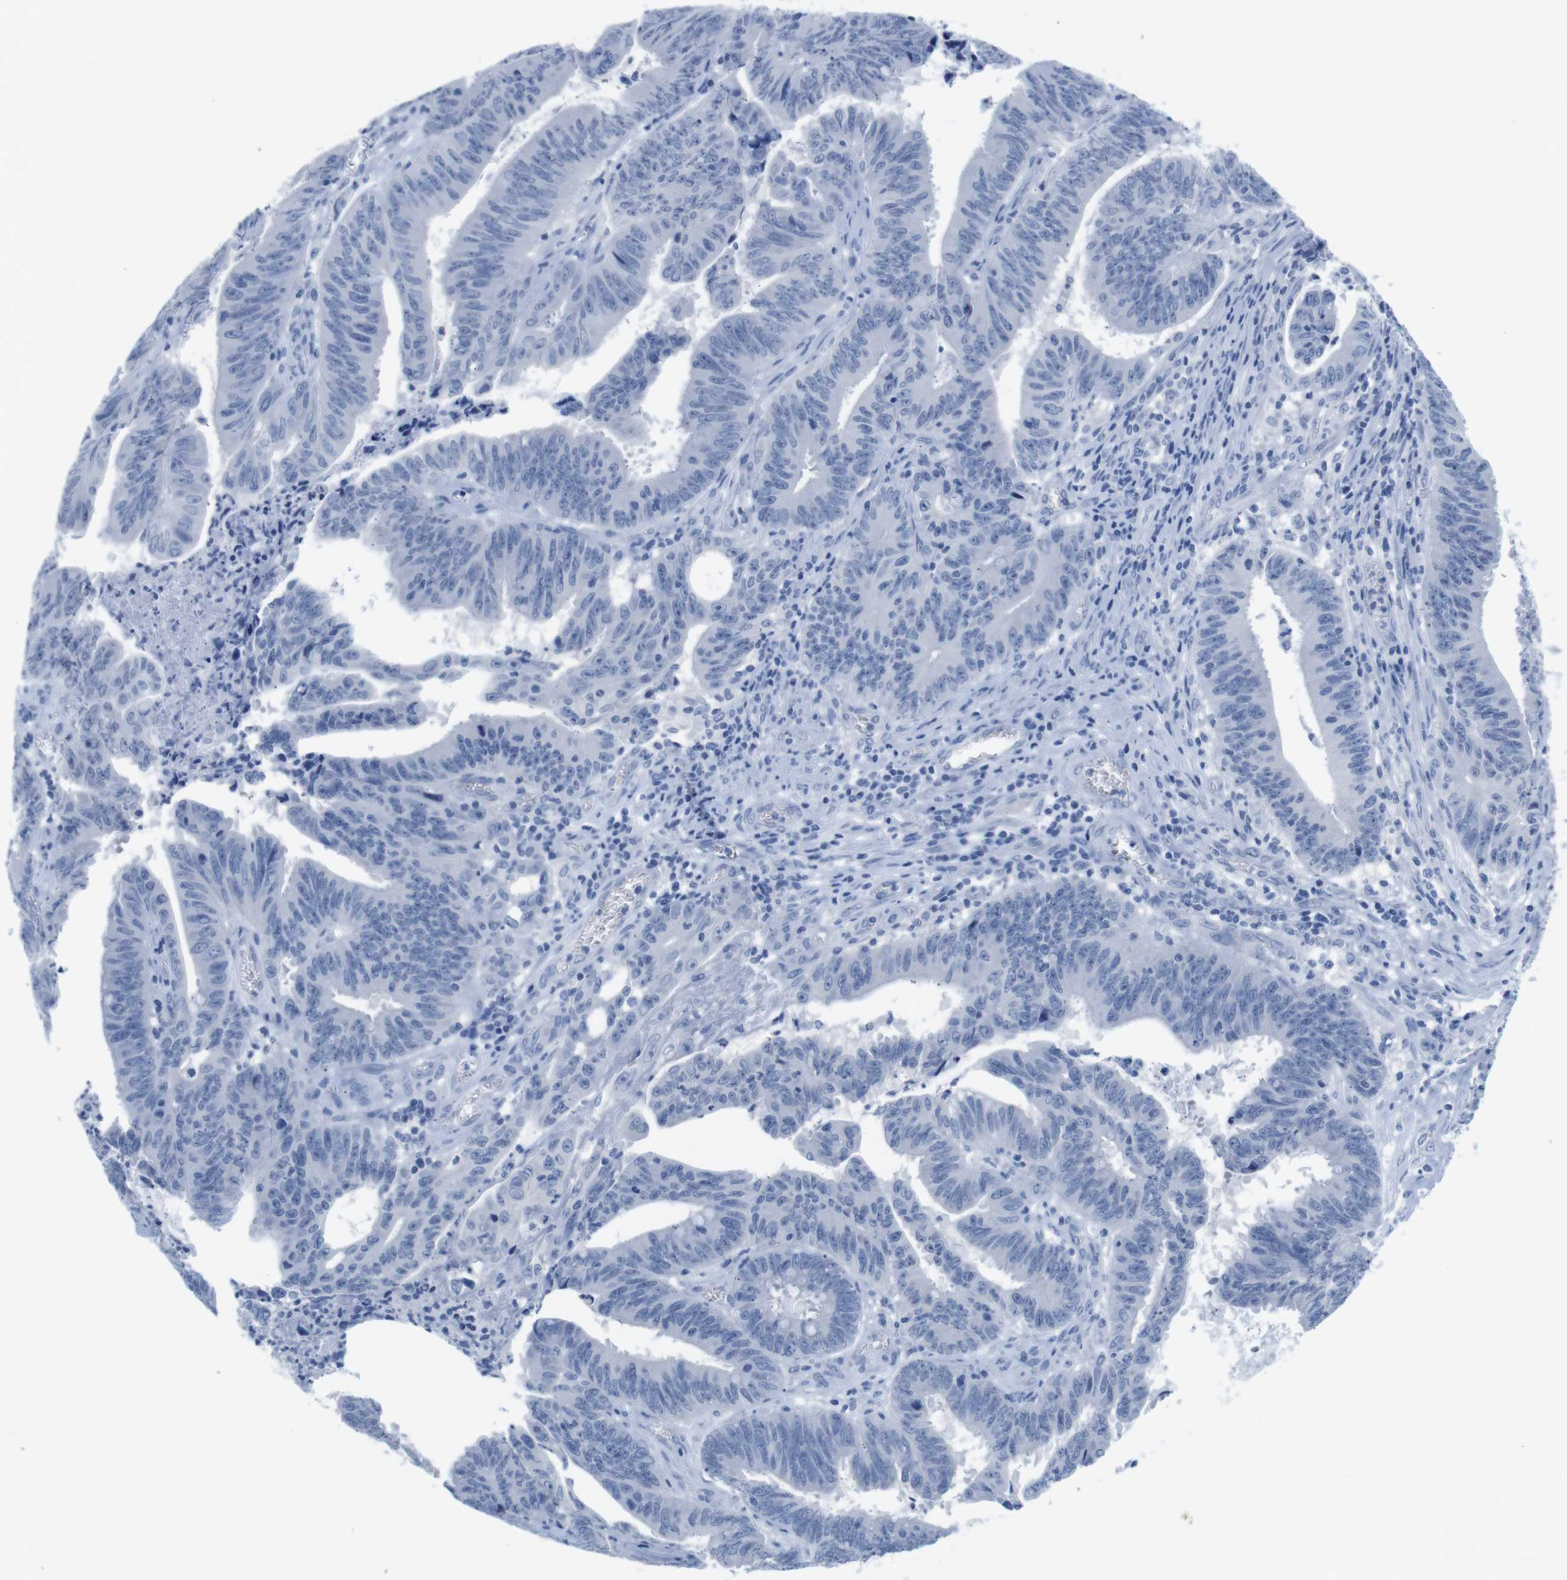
{"staining": {"intensity": "negative", "quantity": "none", "location": "none"}, "tissue": "colorectal cancer", "cell_type": "Tumor cells", "image_type": "cancer", "snomed": [{"axis": "morphology", "description": "Adenocarcinoma, NOS"}, {"axis": "topography", "description": "Colon"}], "caption": "Immunohistochemistry micrograph of neoplastic tissue: adenocarcinoma (colorectal) stained with DAB (3,3'-diaminobenzidine) demonstrates no significant protein positivity in tumor cells.", "gene": "MAP6", "patient": {"sex": "male", "age": 45}}